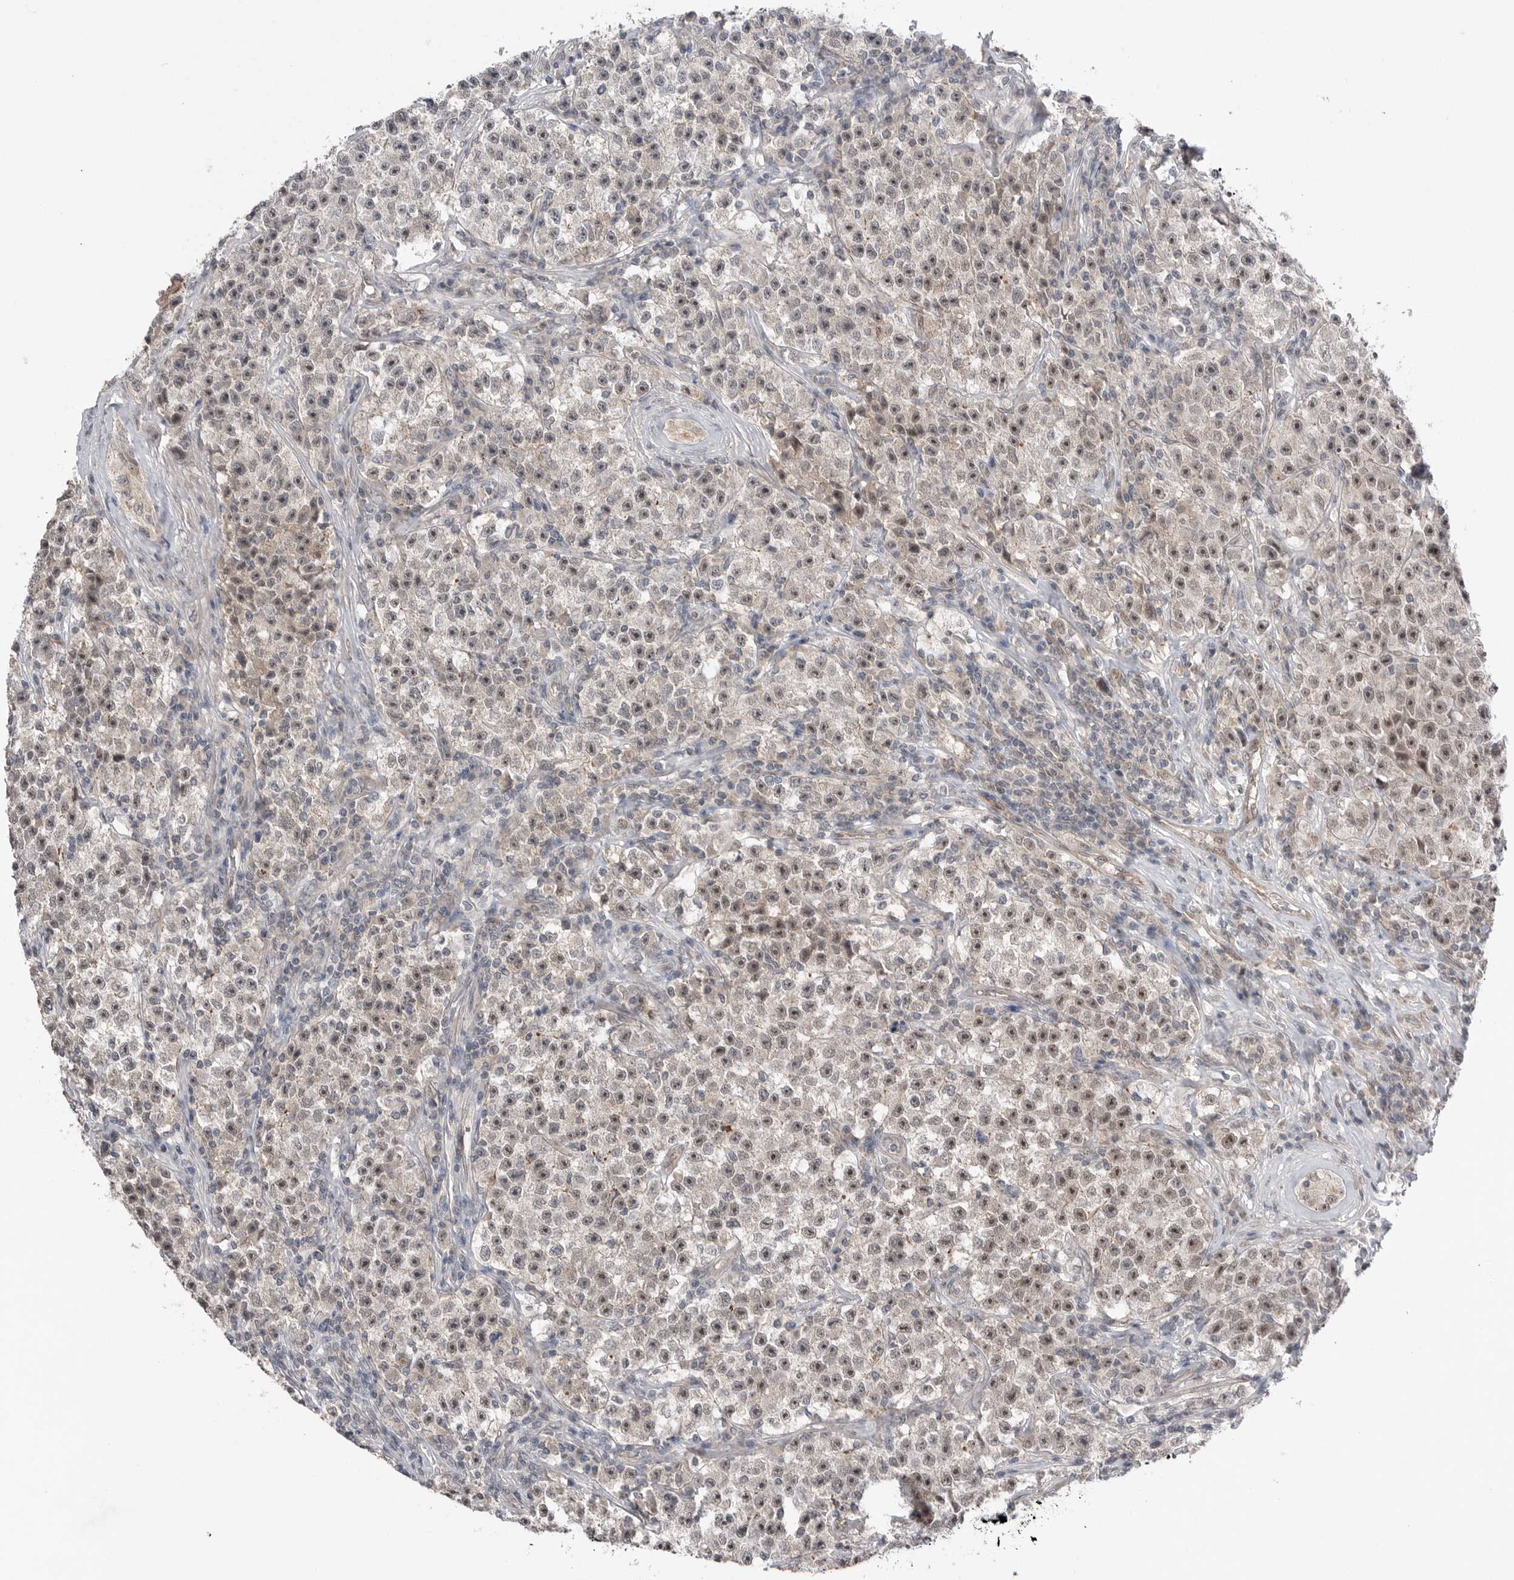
{"staining": {"intensity": "moderate", "quantity": ">75%", "location": "nuclear"}, "tissue": "testis cancer", "cell_type": "Tumor cells", "image_type": "cancer", "snomed": [{"axis": "morphology", "description": "Seminoma, NOS"}, {"axis": "topography", "description": "Testis"}], "caption": "DAB immunohistochemical staining of human testis cancer exhibits moderate nuclear protein expression in about >75% of tumor cells. Immunohistochemistry (ihc) stains the protein of interest in brown and the nuclei are stained blue.", "gene": "NTAQ1", "patient": {"sex": "male", "age": 22}}